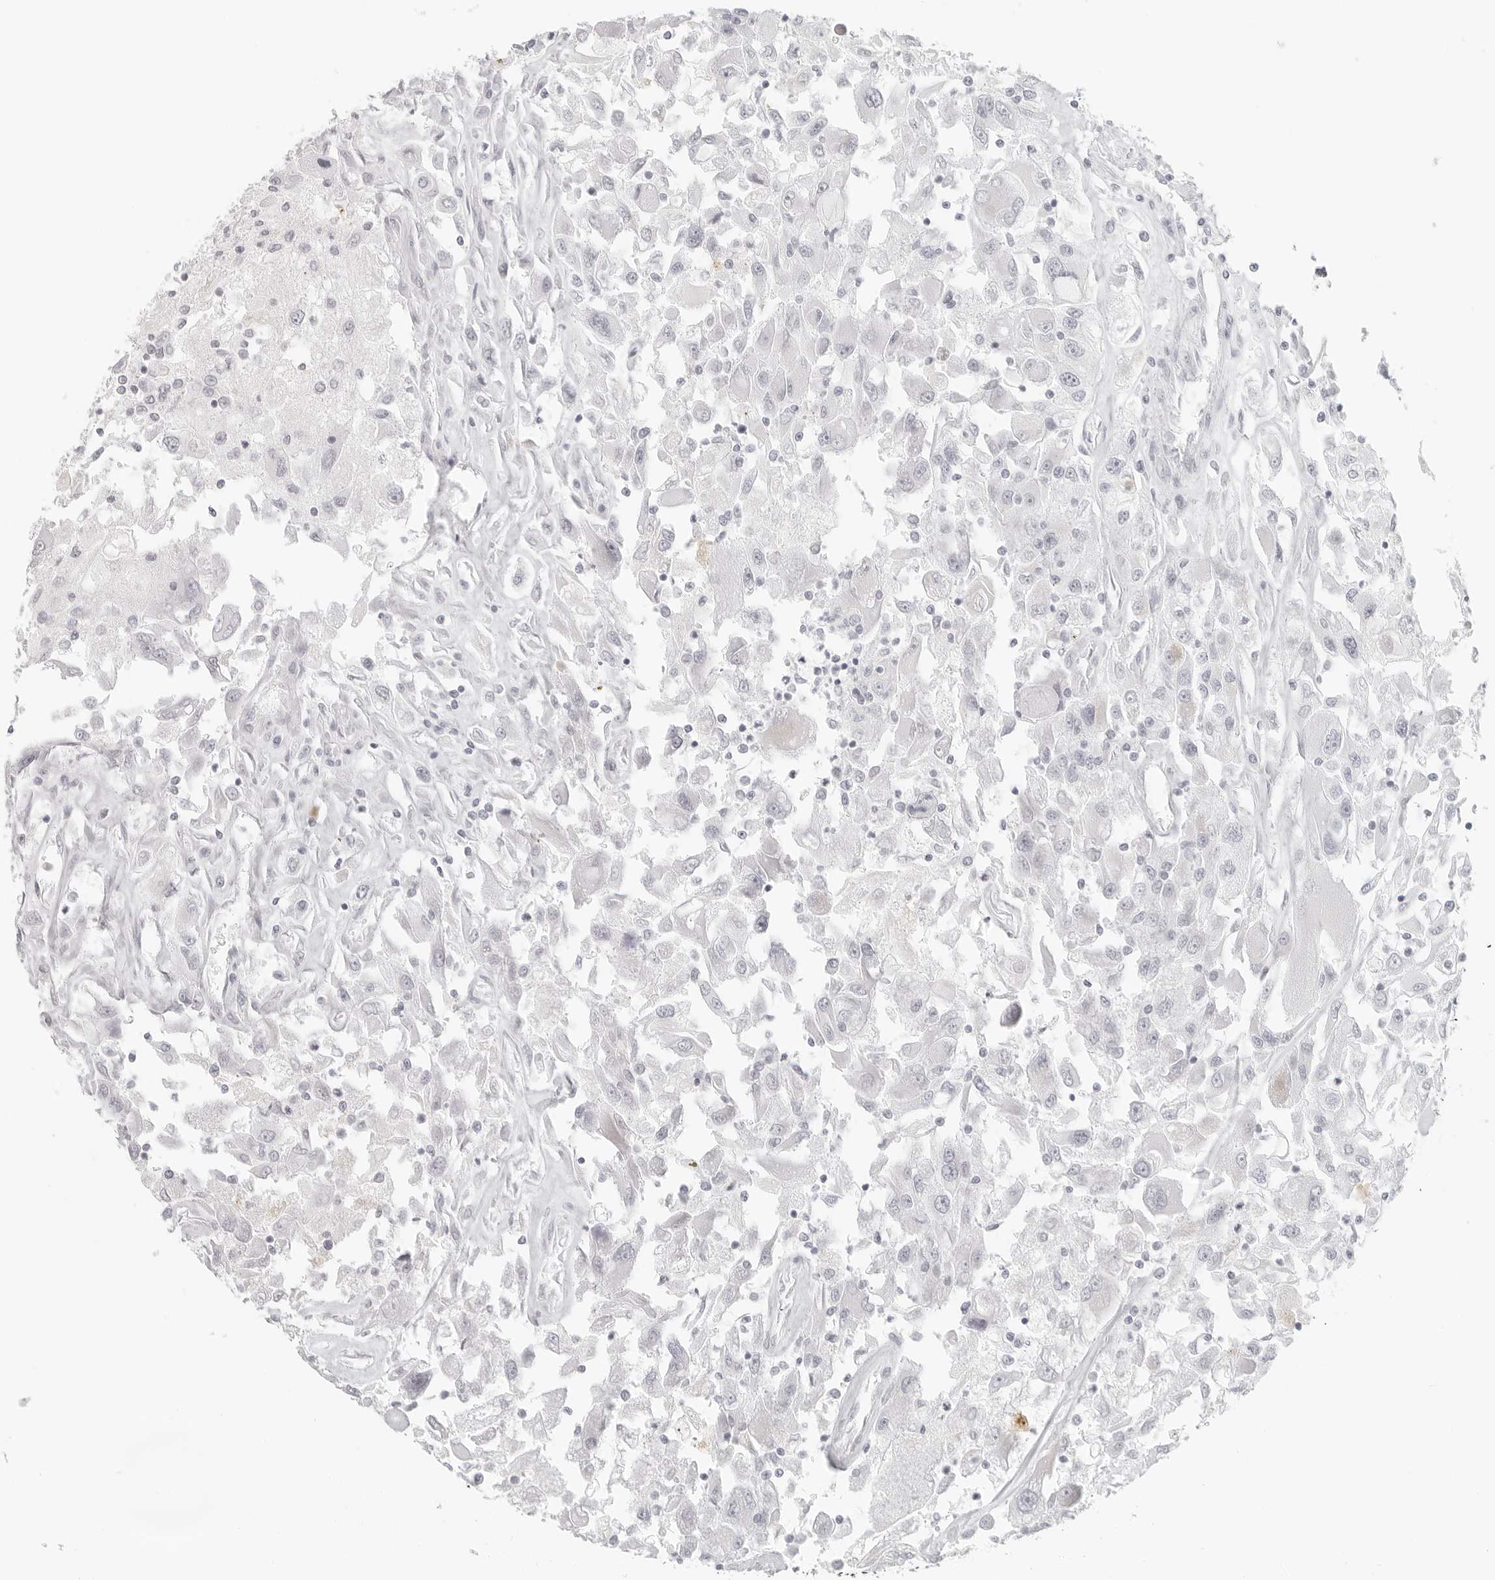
{"staining": {"intensity": "negative", "quantity": "none", "location": "none"}, "tissue": "renal cancer", "cell_type": "Tumor cells", "image_type": "cancer", "snomed": [{"axis": "morphology", "description": "Adenocarcinoma, NOS"}, {"axis": "topography", "description": "Kidney"}], "caption": "IHC image of neoplastic tissue: human adenocarcinoma (renal) stained with DAB (3,3'-diaminobenzidine) displays no significant protein positivity in tumor cells. (DAB (3,3'-diaminobenzidine) immunohistochemistry, high magnification).", "gene": "RPS6KC1", "patient": {"sex": "female", "age": 52}}